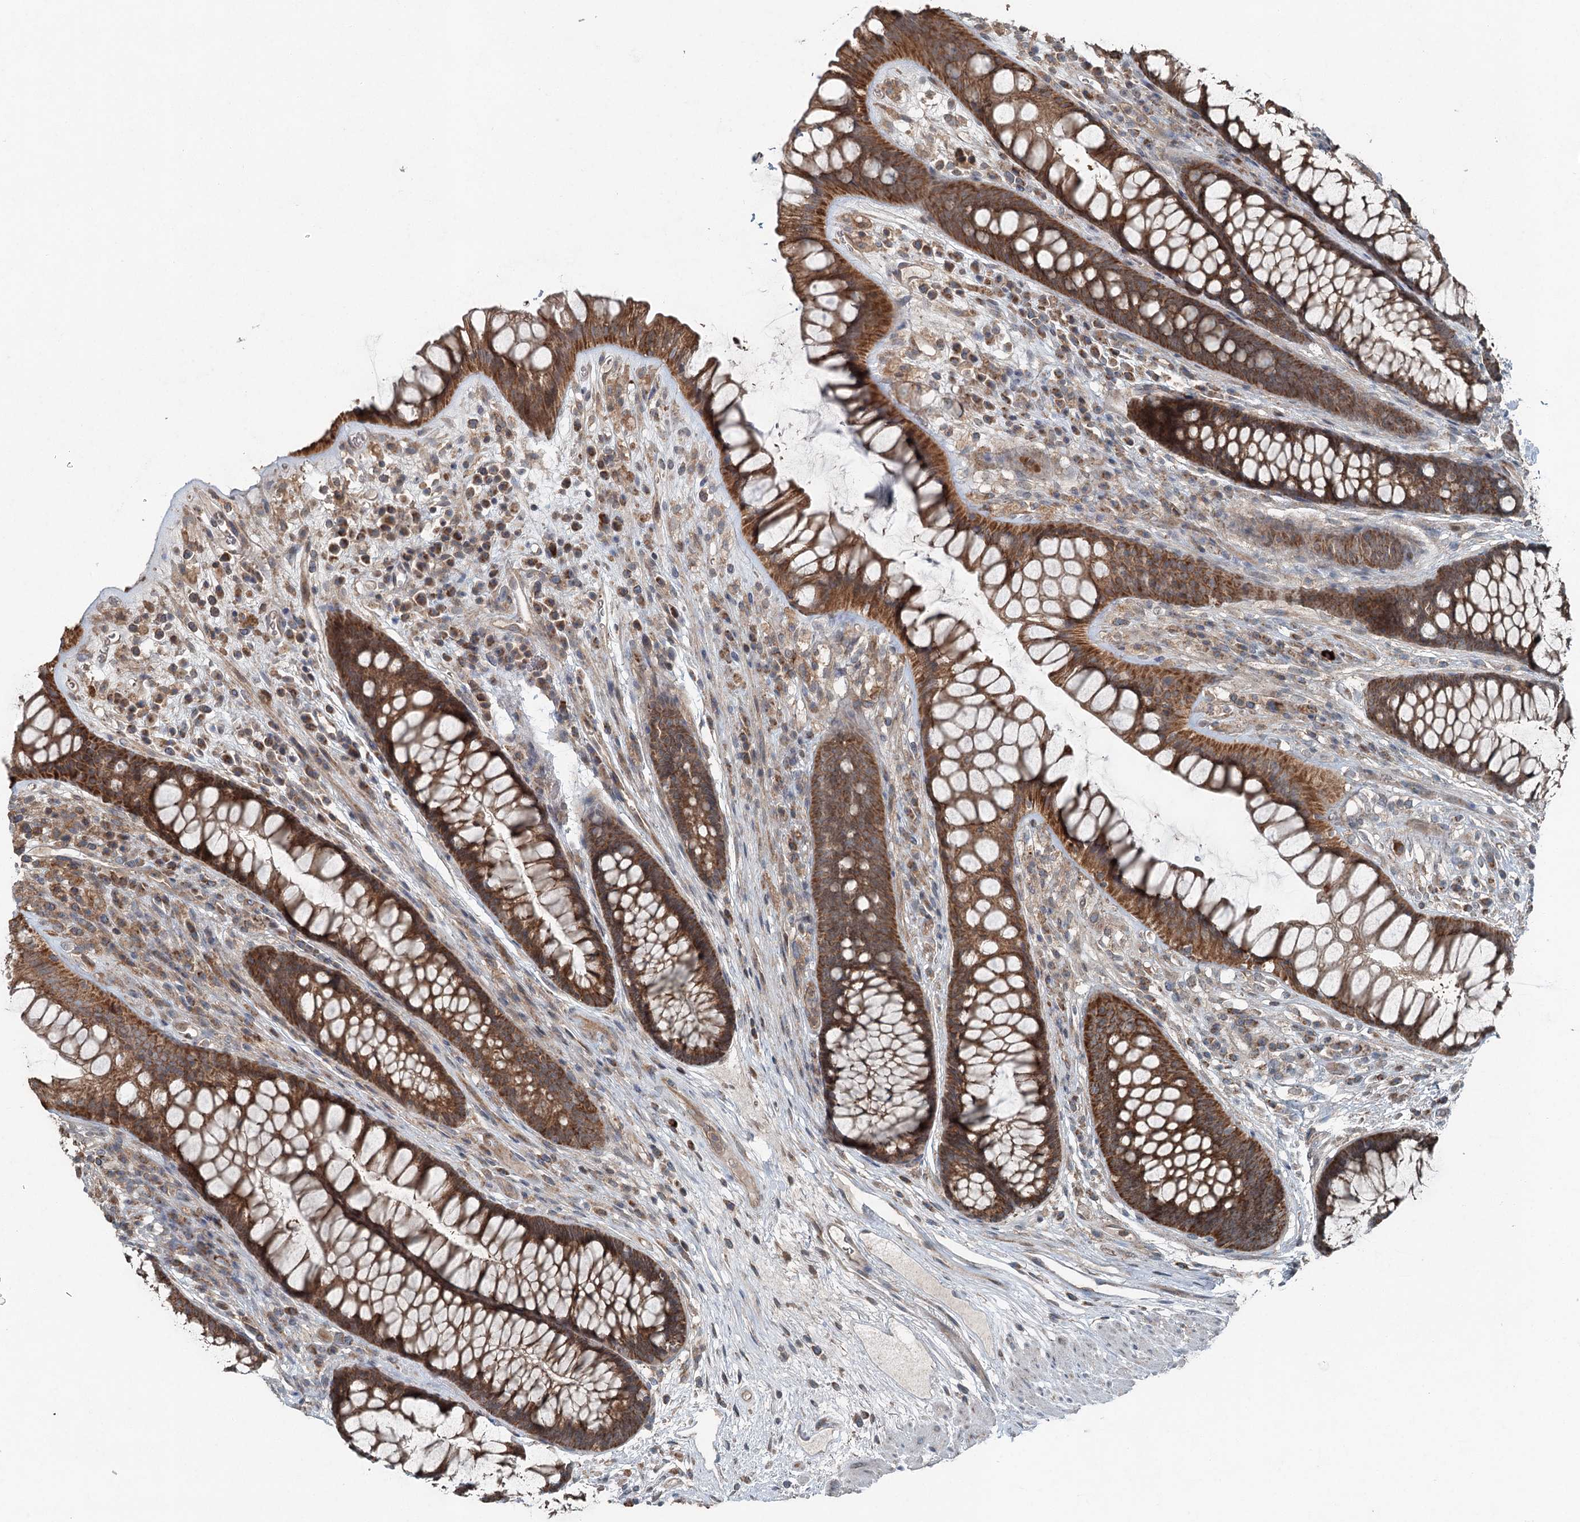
{"staining": {"intensity": "strong", "quantity": ">75%", "location": "cytoplasmic/membranous"}, "tissue": "rectum", "cell_type": "Glandular cells", "image_type": "normal", "snomed": [{"axis": "morphology", "description": "Normal tissue, NOS"}, {"axis": "topography", "description": "Rectum"}], "caption": "DAB (3,3'-diaminobenzidine) immunohistochemical staining of unremarkable human rectum shows strong cytoplasmic/membranous protein staining in approximately >75% of glandular cells. Immunohistochemistry stains the protein in brown and the nuclei are stained blue.", "gene": "SKIC3", "patient": {"sex": "male", "age": 74}}